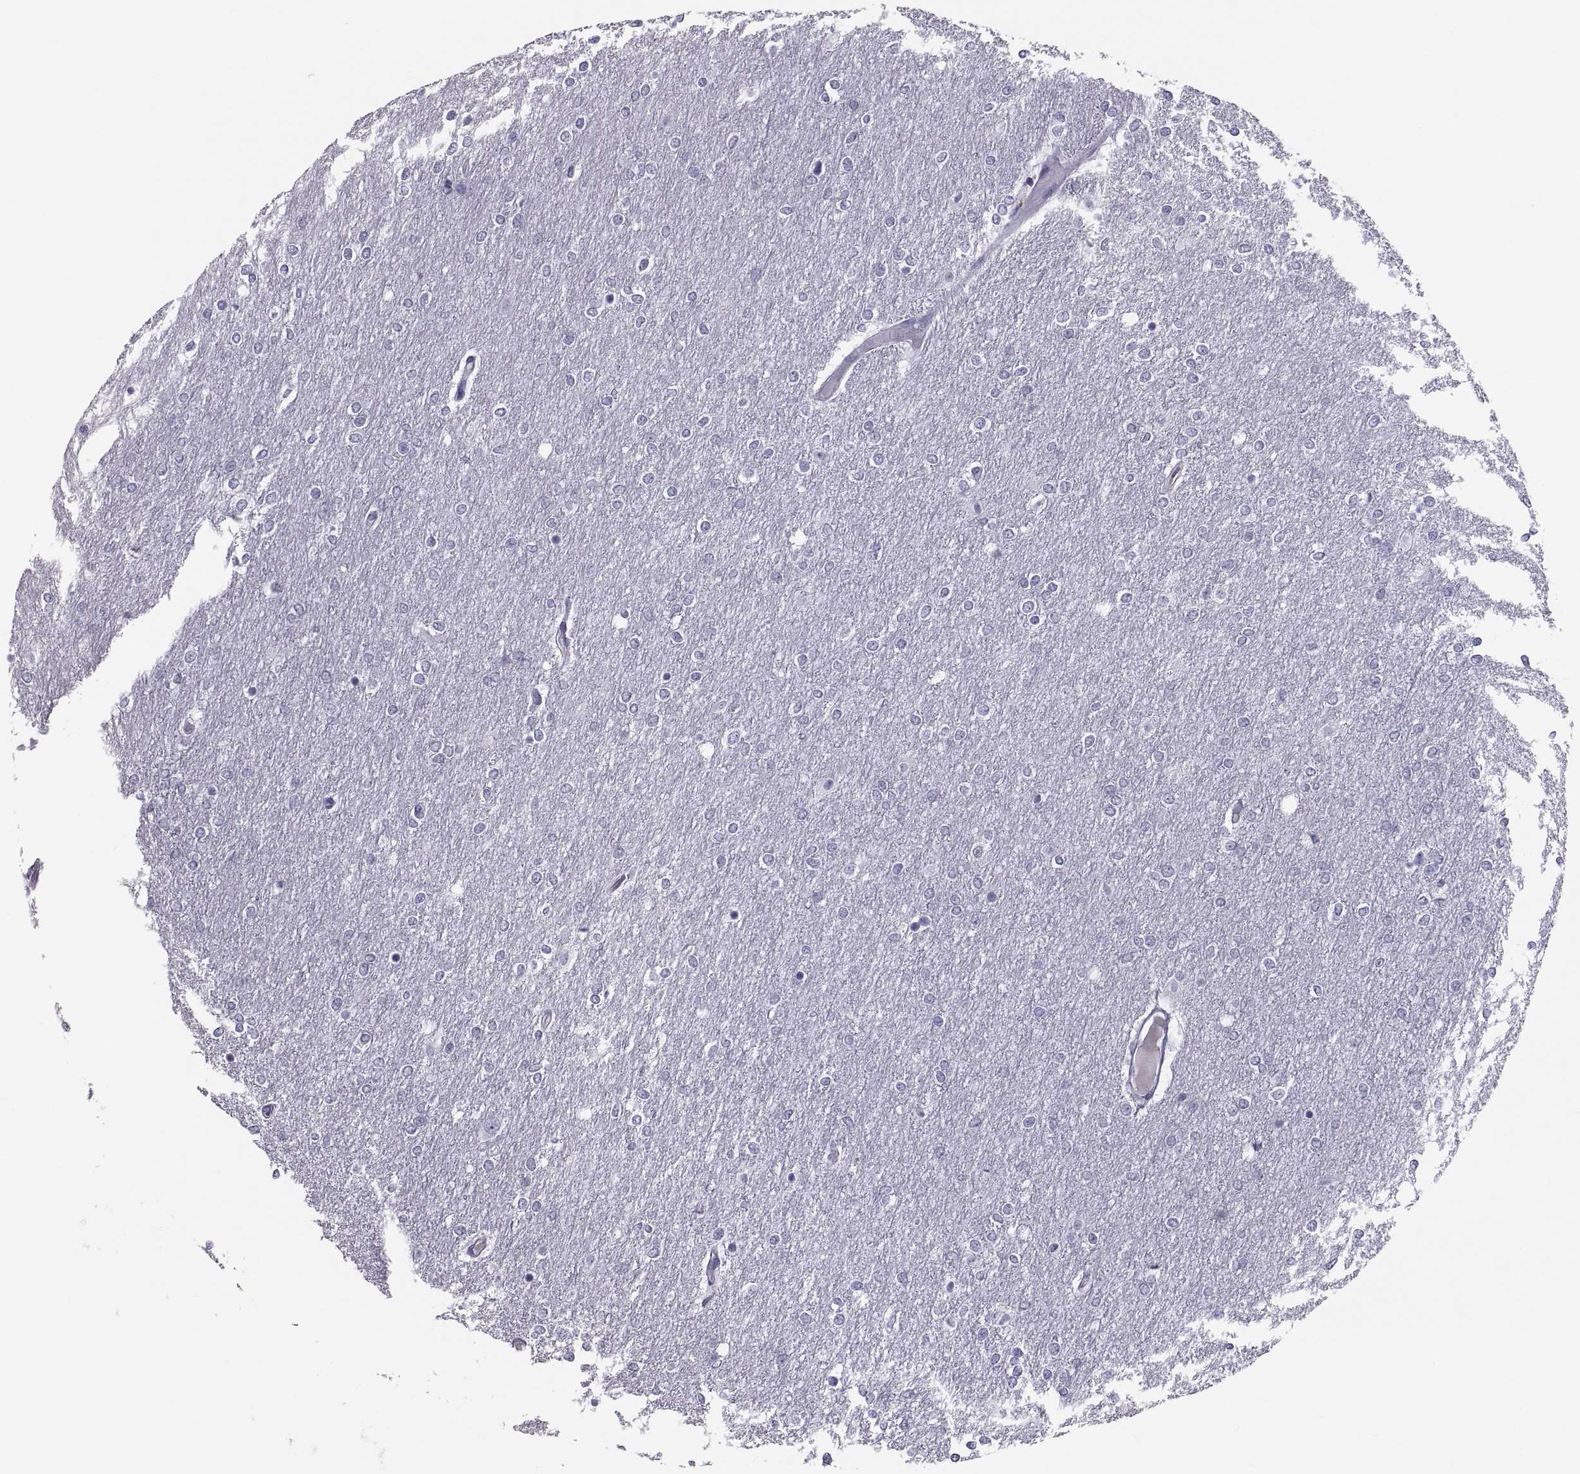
{"staining": {"intensity": "negative", "quantity": "none", "location": "none"}, "tissue": "glioma", "cell_type": "Tumor cells", "image_type": "cancer", "snomed": [{"axis": "morphology", "description": "Glioma, malignant, High grade"}, {"axis": "topography", "description": "Brain"}], "caption": "Tumor cells show no significant protein expression in high-grade glioma (malignant).", "gene": "CRISP1", "patient": {"sex": "female", "age": 61}}